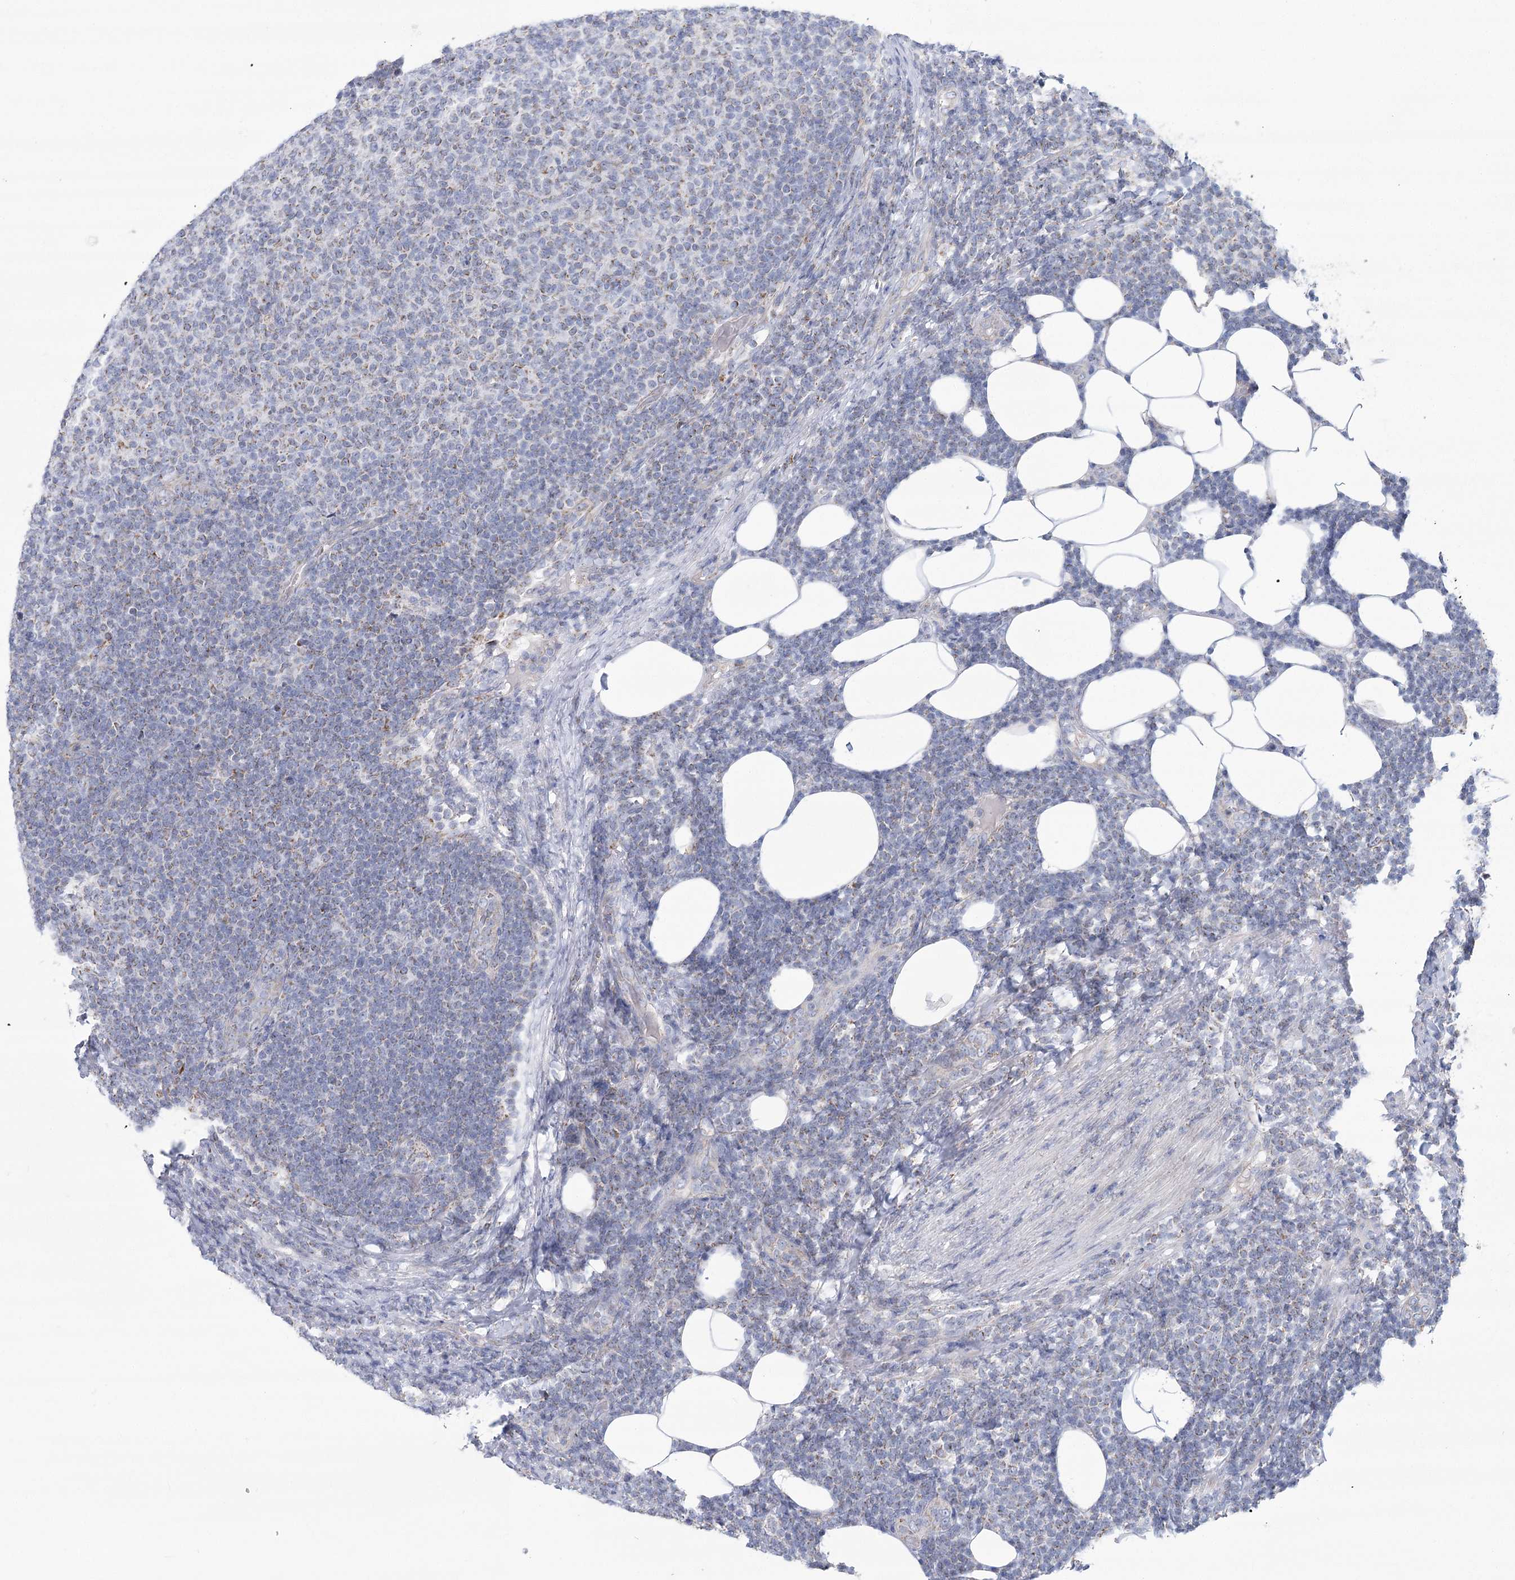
{"staining": {"intensity": "weak", "quantity": "<25%", "location": "cytoplasmic/membranous"}, "tissue": "lymphoma", "cell_type": "Tumor cells", "image_type": "cancer", "snomed": [{"axis": "morphology", "description": "Malignant lymphoma, non-Hodgkin's type, Low grade"}, {"axis": "topography", "description": "Lymph node"}], "caption": "A micrograph of malignant lymphoma, non-Hodgkin's type (low-grade) stained for a protein shows no brown staining in tumor cells.", "gene": "SNX7", "patient": {"sex": "male", "age": 66}}